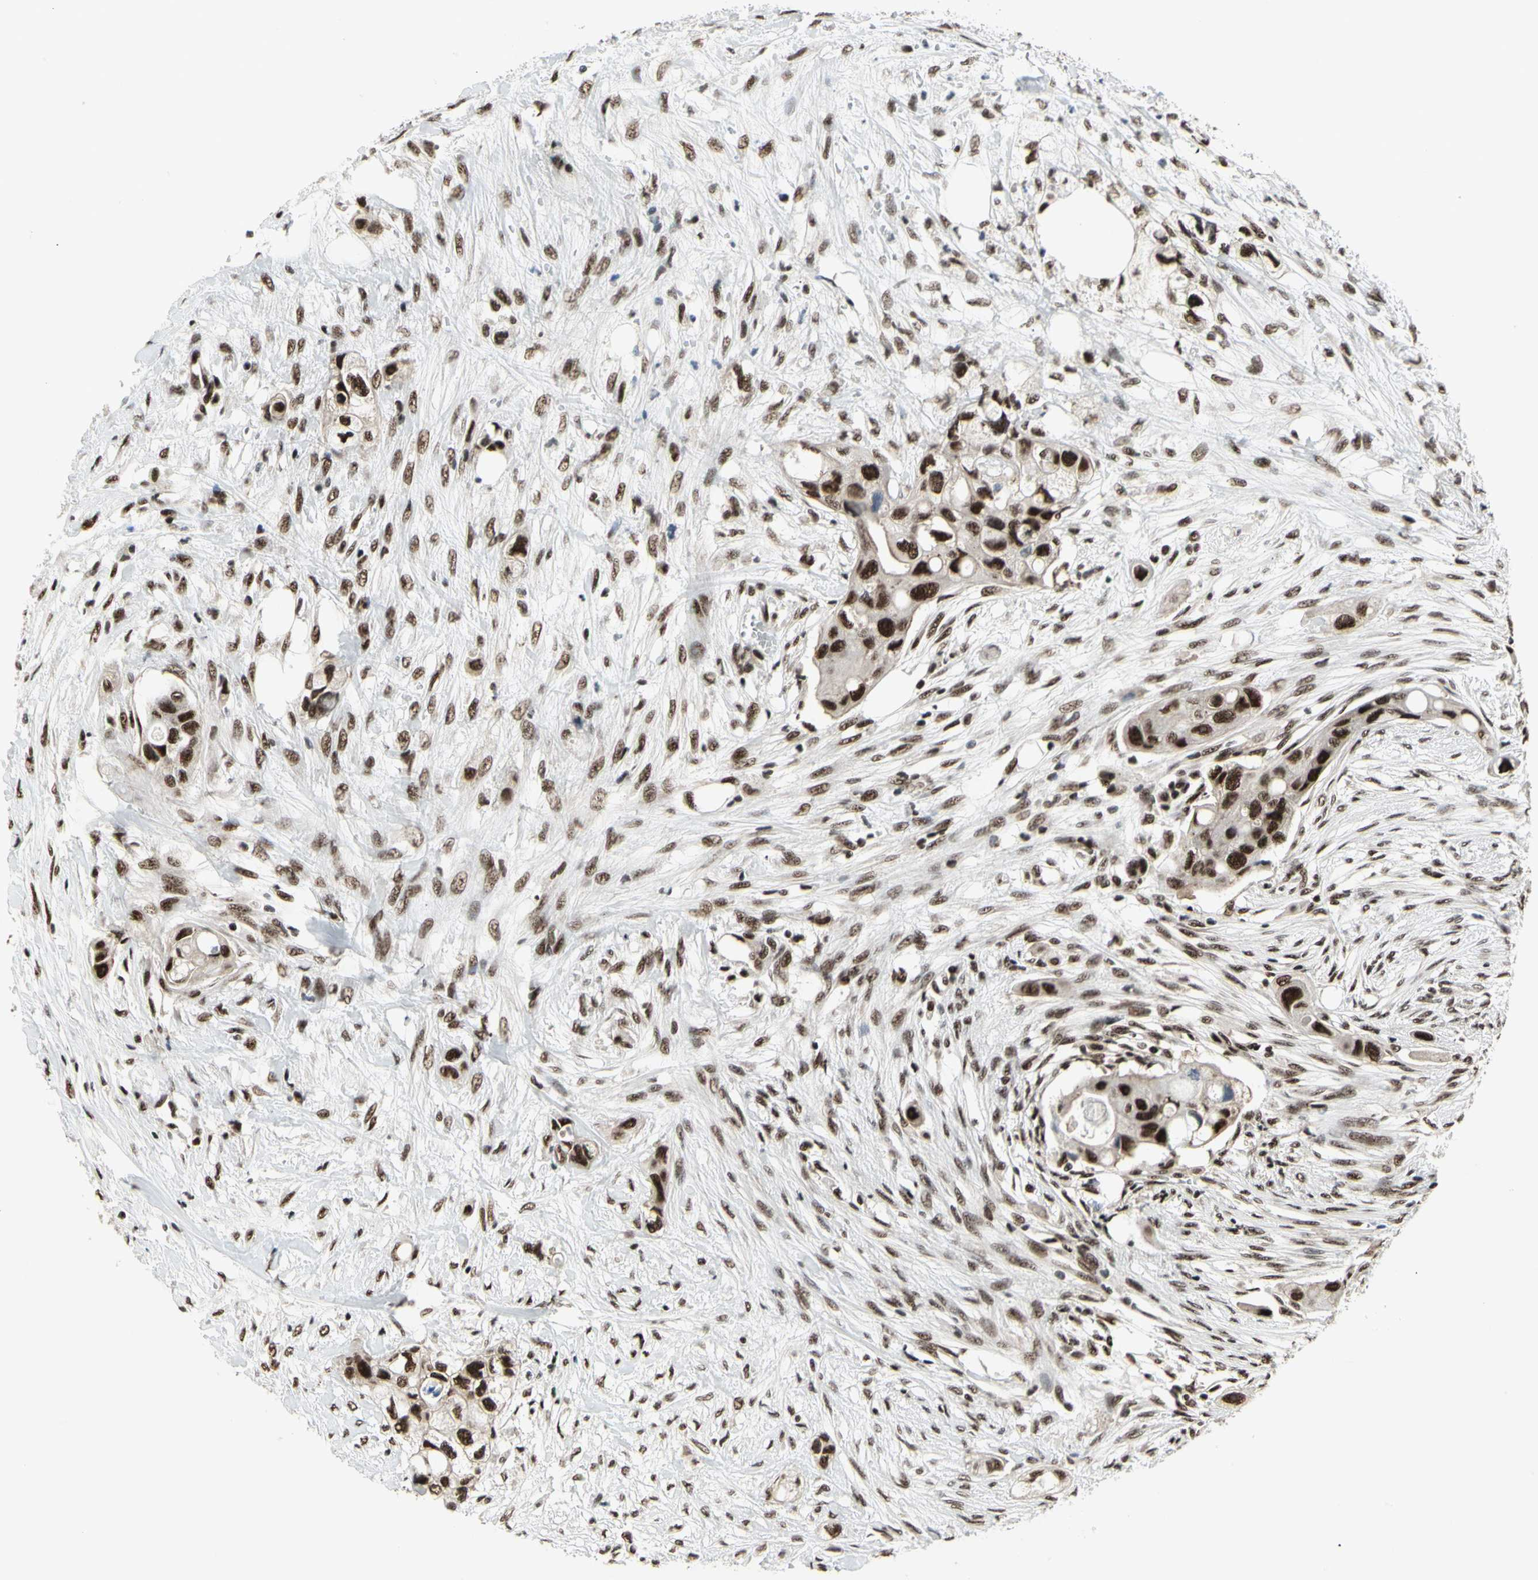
{"staining": {"intensity": "strong", "quantity": ">75%", "location": "nuclear"}, "tissue": "colorectal cancer", "cell_type": "Tumor cells", "image_type": "cancer", "snomed": [{"axis": "morphology", "description": "Adenocarcinoma, NOS"}, {"axis": "topography", "description": "Colon"}], "caption": "A high amount of strong nuclear staining is identified in about >75% of tumor cells in colorectal cancer tissue.", "gene": "SRSF11", "patient": {"sex": "female", "age": 57}}